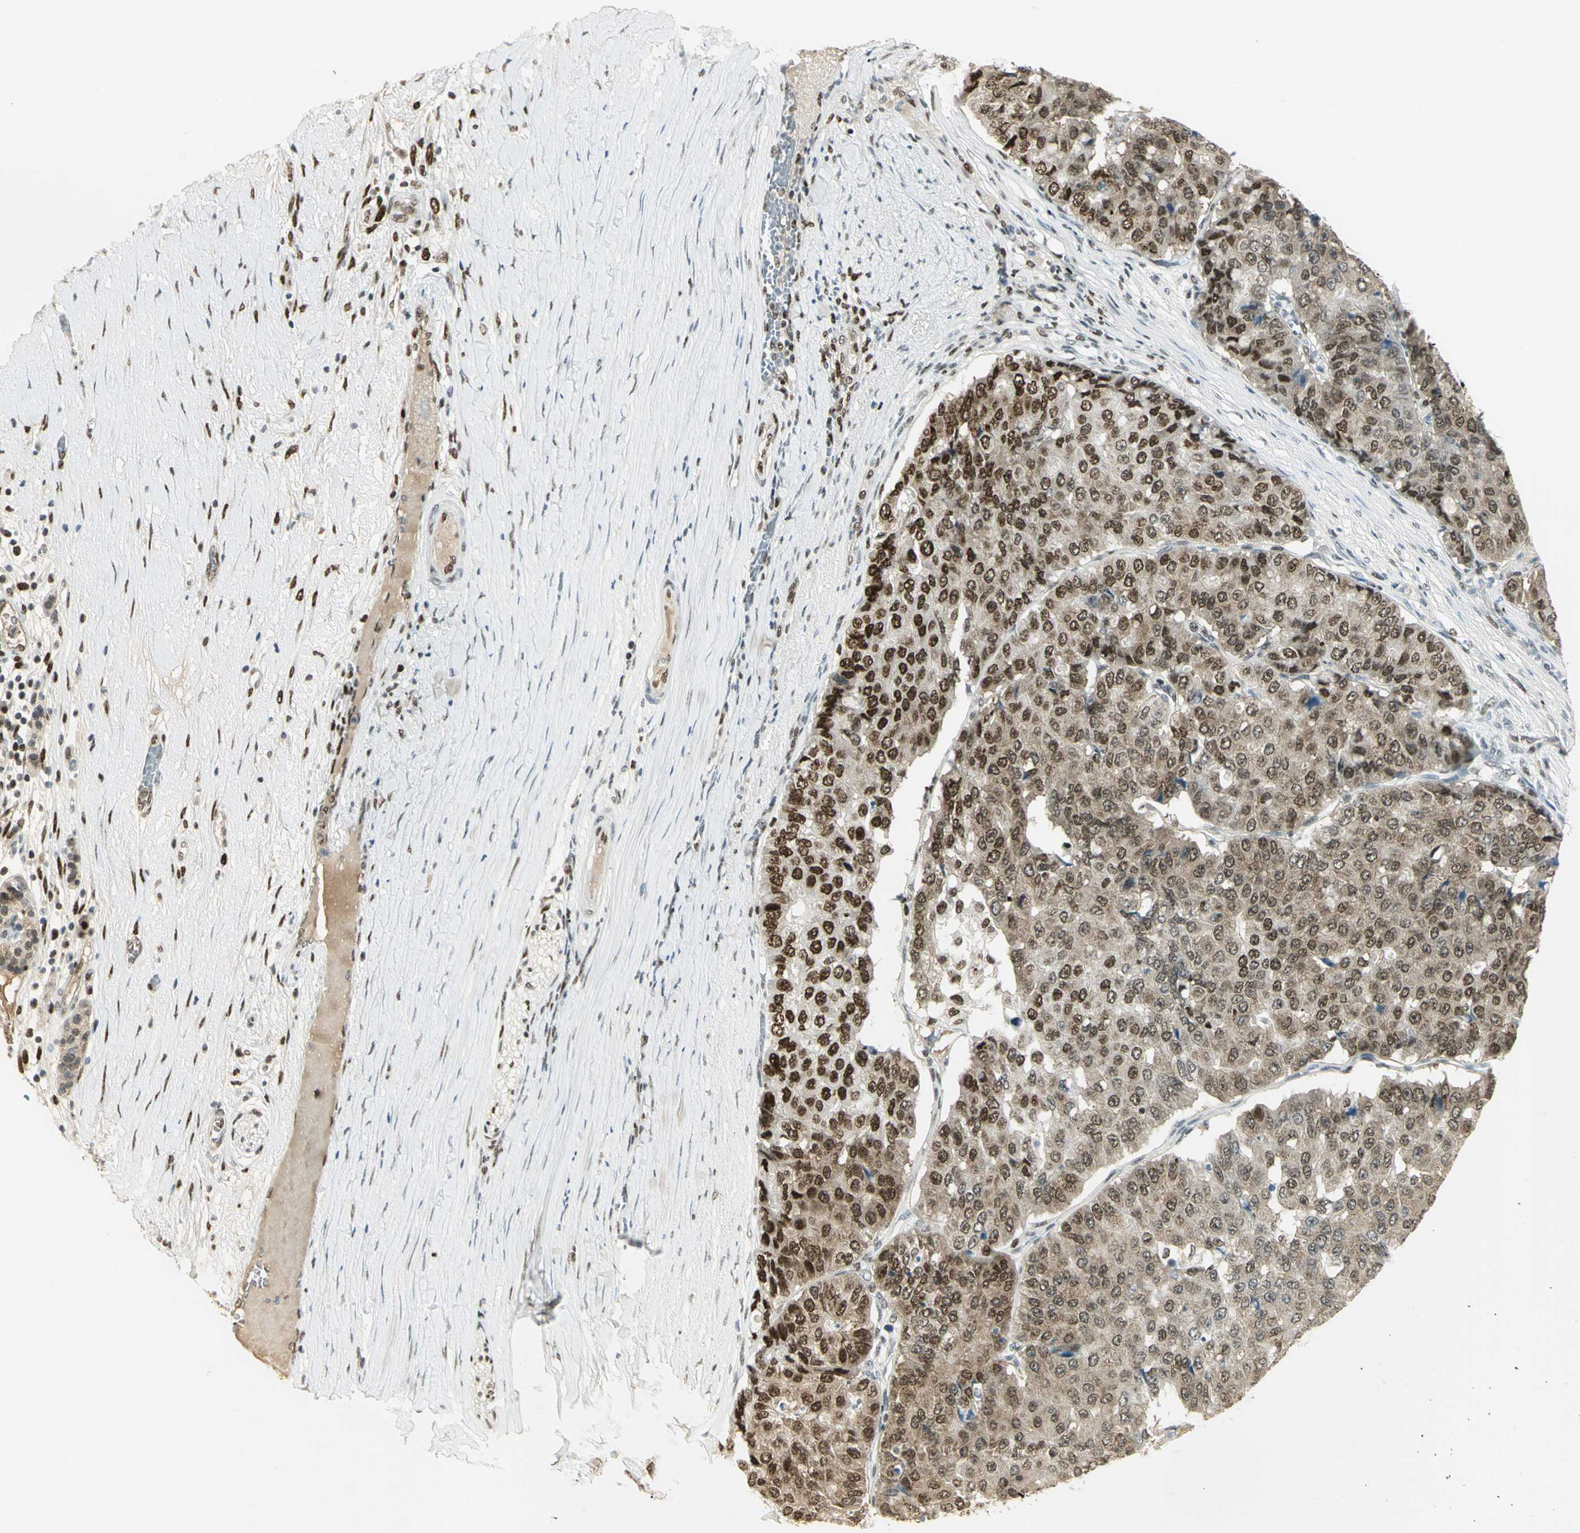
{"staining": {"intensity": "strong", "quantity": ">75%", "location": "nuclear"}, "tissue": "pancreatic cancer", "cell_type": "Tumor cells", "image_type": "cancer", "snomed": [{"axis": "morphology", "description": "Adenocarcinoma, NOS"}, {"axis": "topography", "description": "Pancreas"}], "caption": "Tumor cells exhibit high levels of strong nuclear staining in approximately >75% of cells in adenocarcinoma (pancreatic).", "gene": "AK6", "patient": {"sex": "male", "age": 50}}